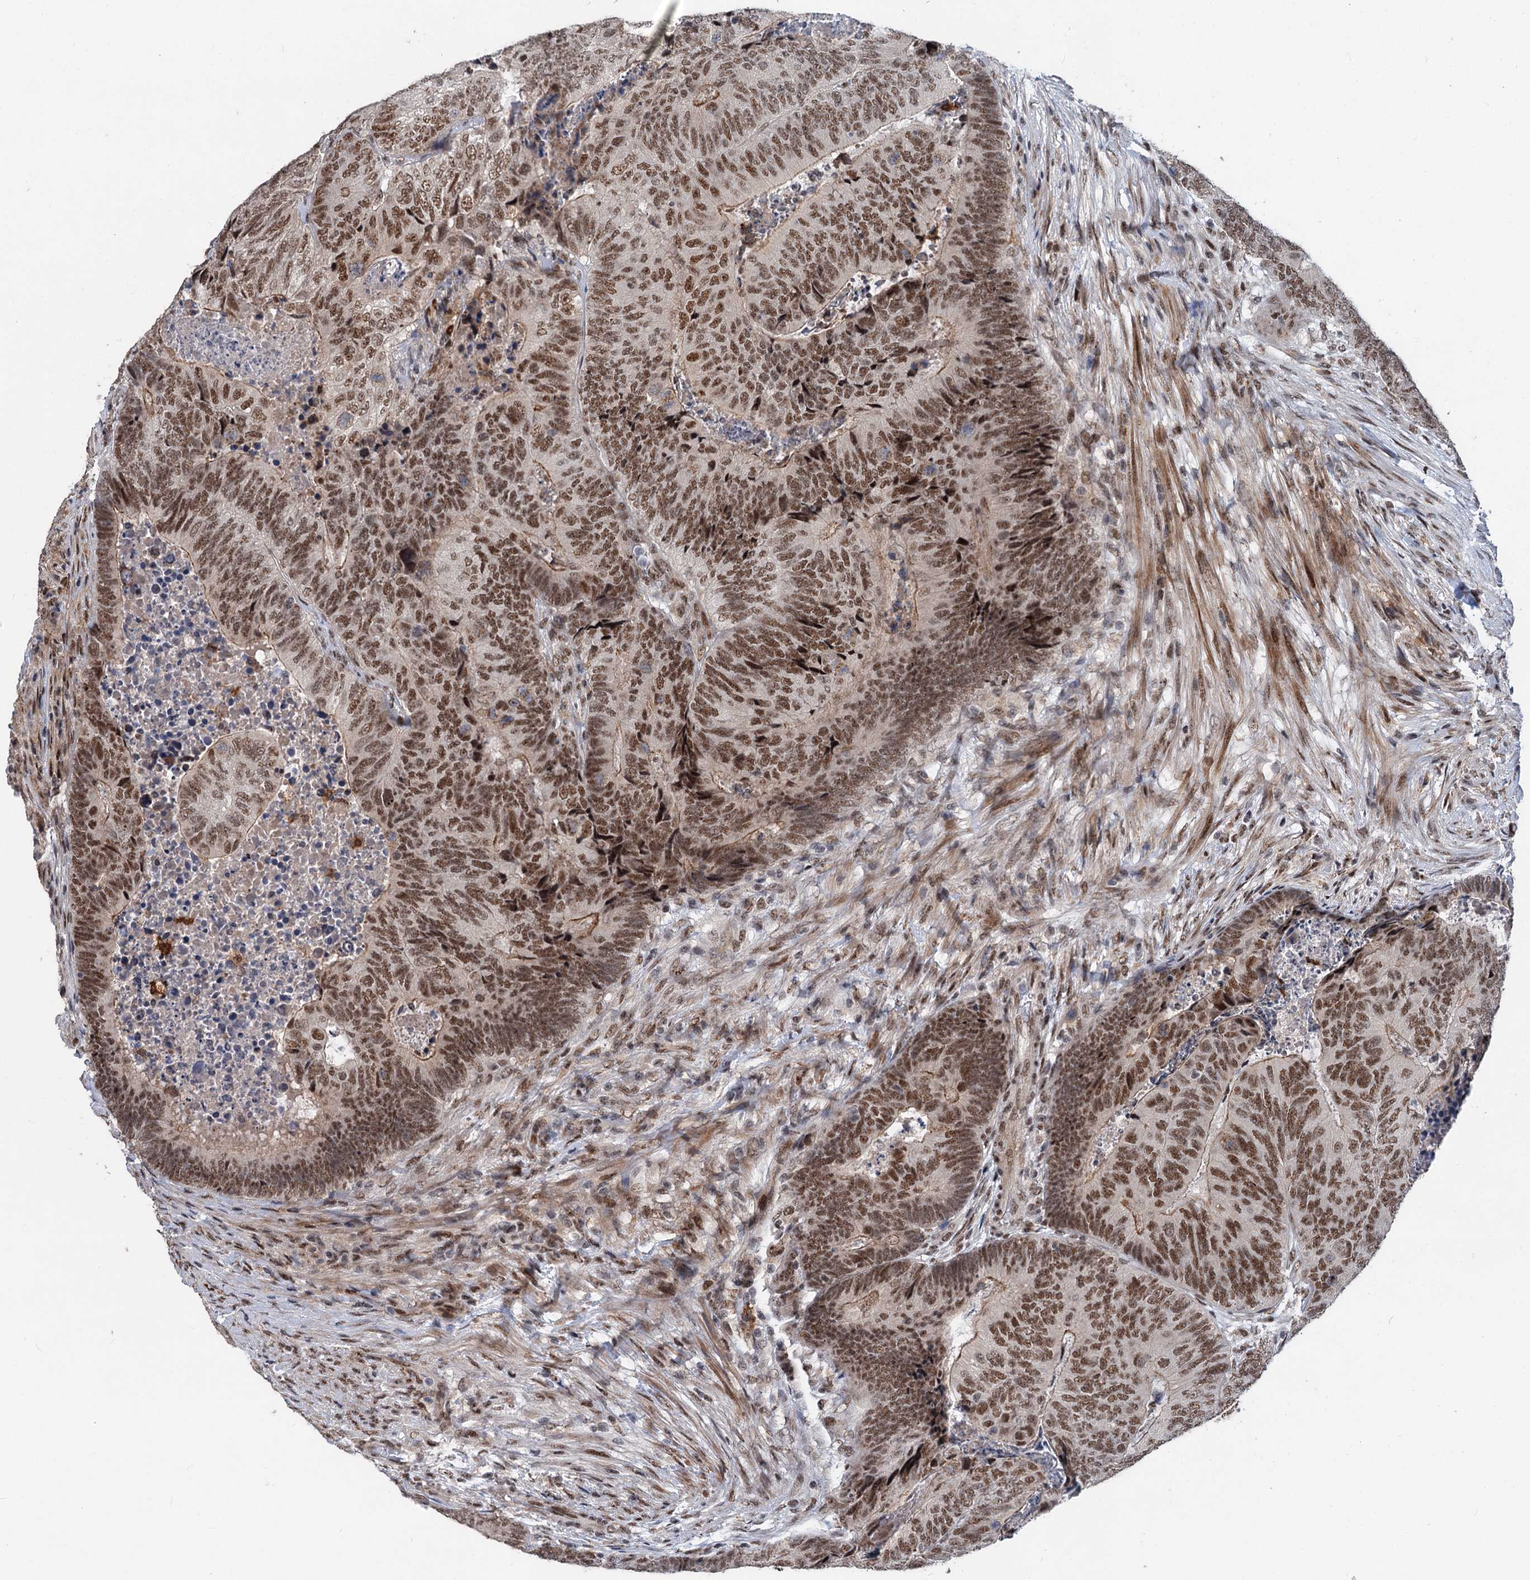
{"staining": {"intensity": "moderate", "quantity": ">75%", "location": "nuclear"}, "tissue": "colorectal cancer", "cell_type": "Tumor cells", "image_type": "cancer", "snomed": [{"axis": "morphology", "description": "Adenocarcinoma, NOS"}, {"axis": "topography", "description": "Colon"}], "caption": "A micrograph of colorectal adenocarcinoma stained for a protein exhibits moderate nuclear brown staining in tumor cells. The staining is performed using DAB (3,3'-diaminobenzidine) brown chromogen to label protein expression. The nuclei are counter-stained blue using hematoxylin.", "gene": "PHF8", "patient": {"sex": "female", "age": 67}}